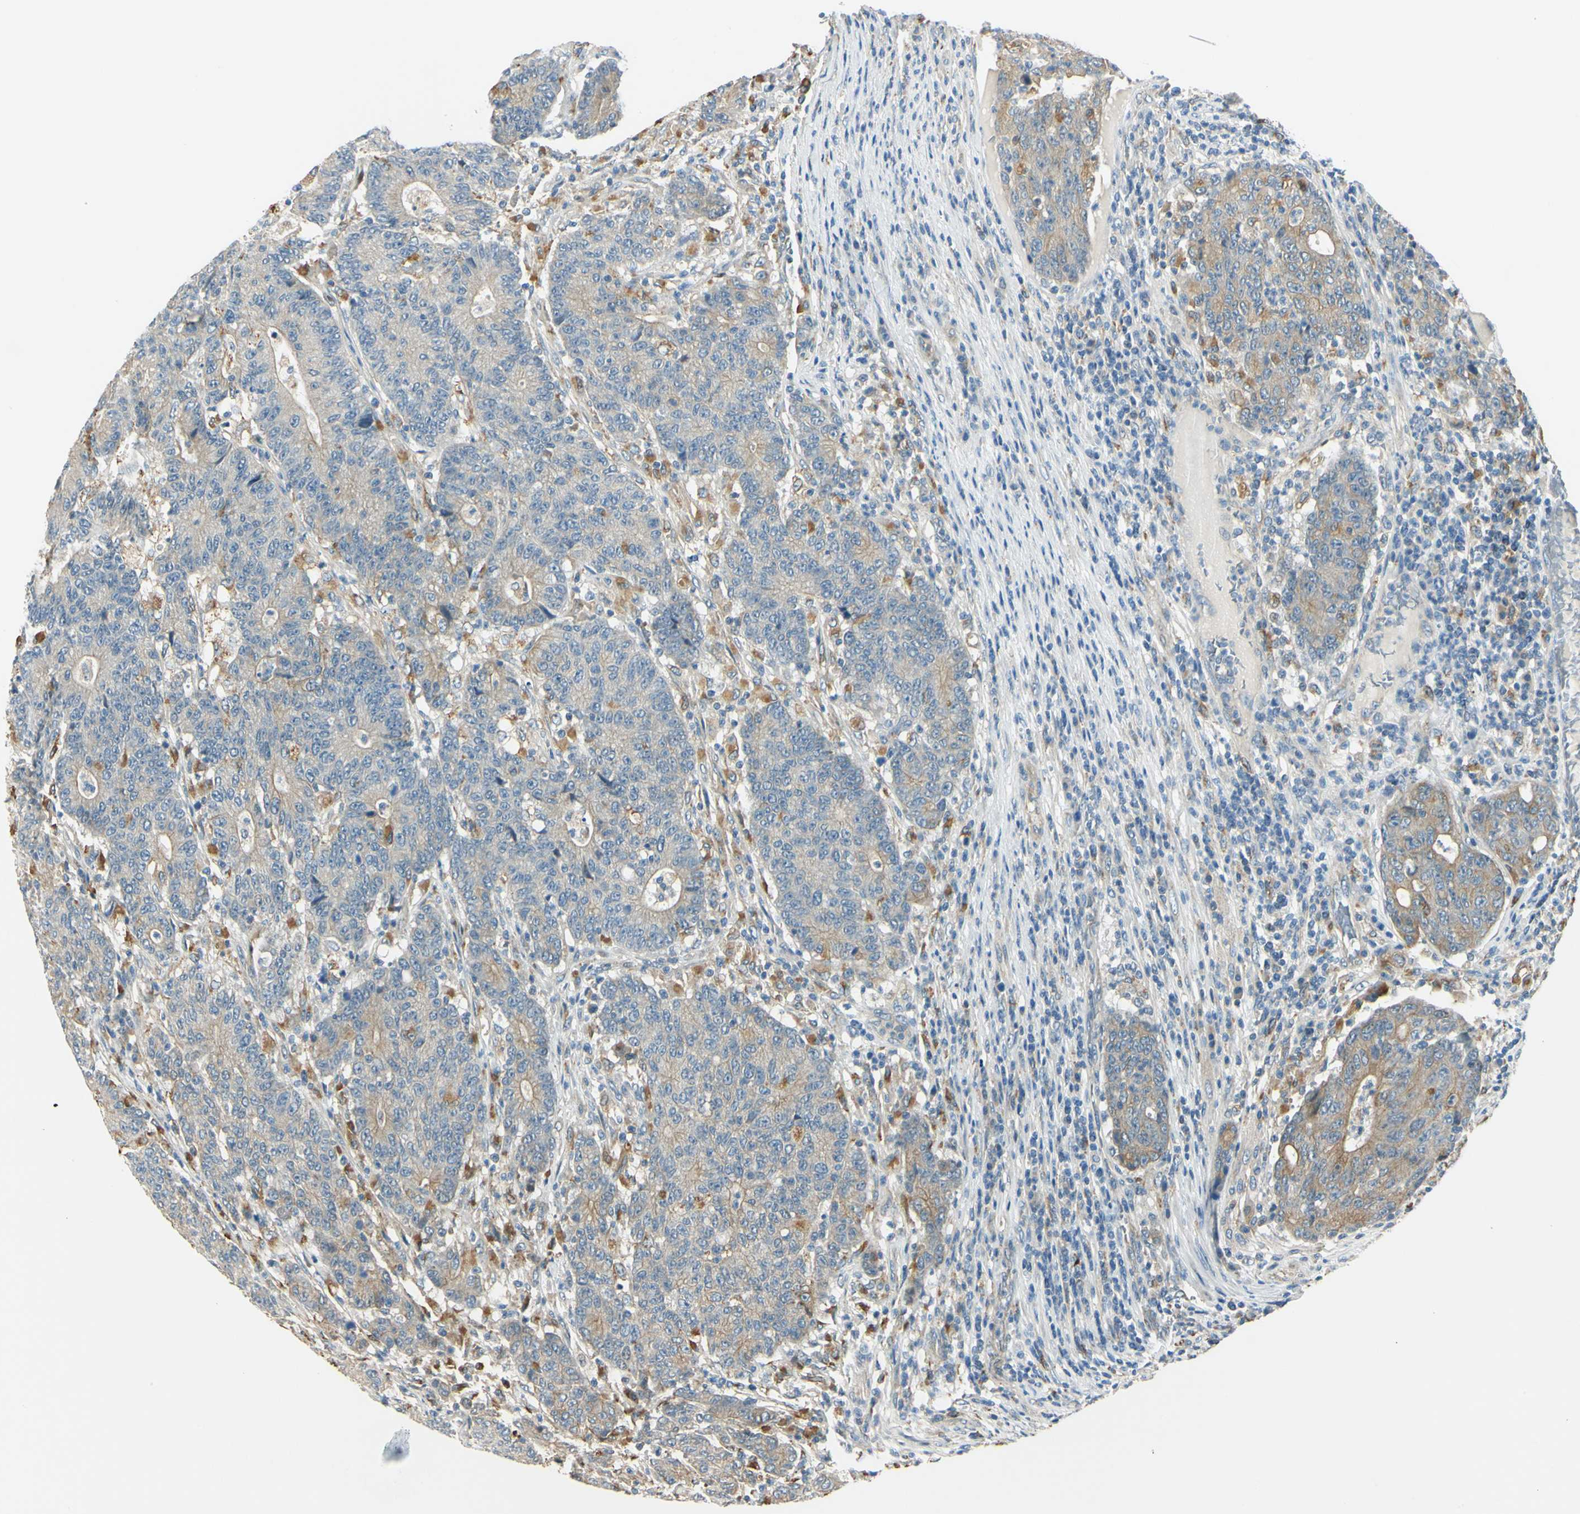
{"staining": {"intensity": "weak", "quantity": "<25%", "location": "cytoplasmic/membranous"}, "tissue": "colorectal cancer", "cell_type": "Tumor cells", "image_type": "cancer", "snomed": [{"axis": "morphology", "description": "Normal tissue, NOS"}, {"axis": "morphology", "description": "Adenocarcinoma, NOS"}, {"axis": "topography", "description": "Colon"}], "caption": "DAB (3,3'-diaminobenzidine) immunohistochemical staining of human colorectal adenocarcinoma reveals no significant staining in tumor cells.", "gene": "LAMA3", "patient": {"sex": "female", "age": 75}}